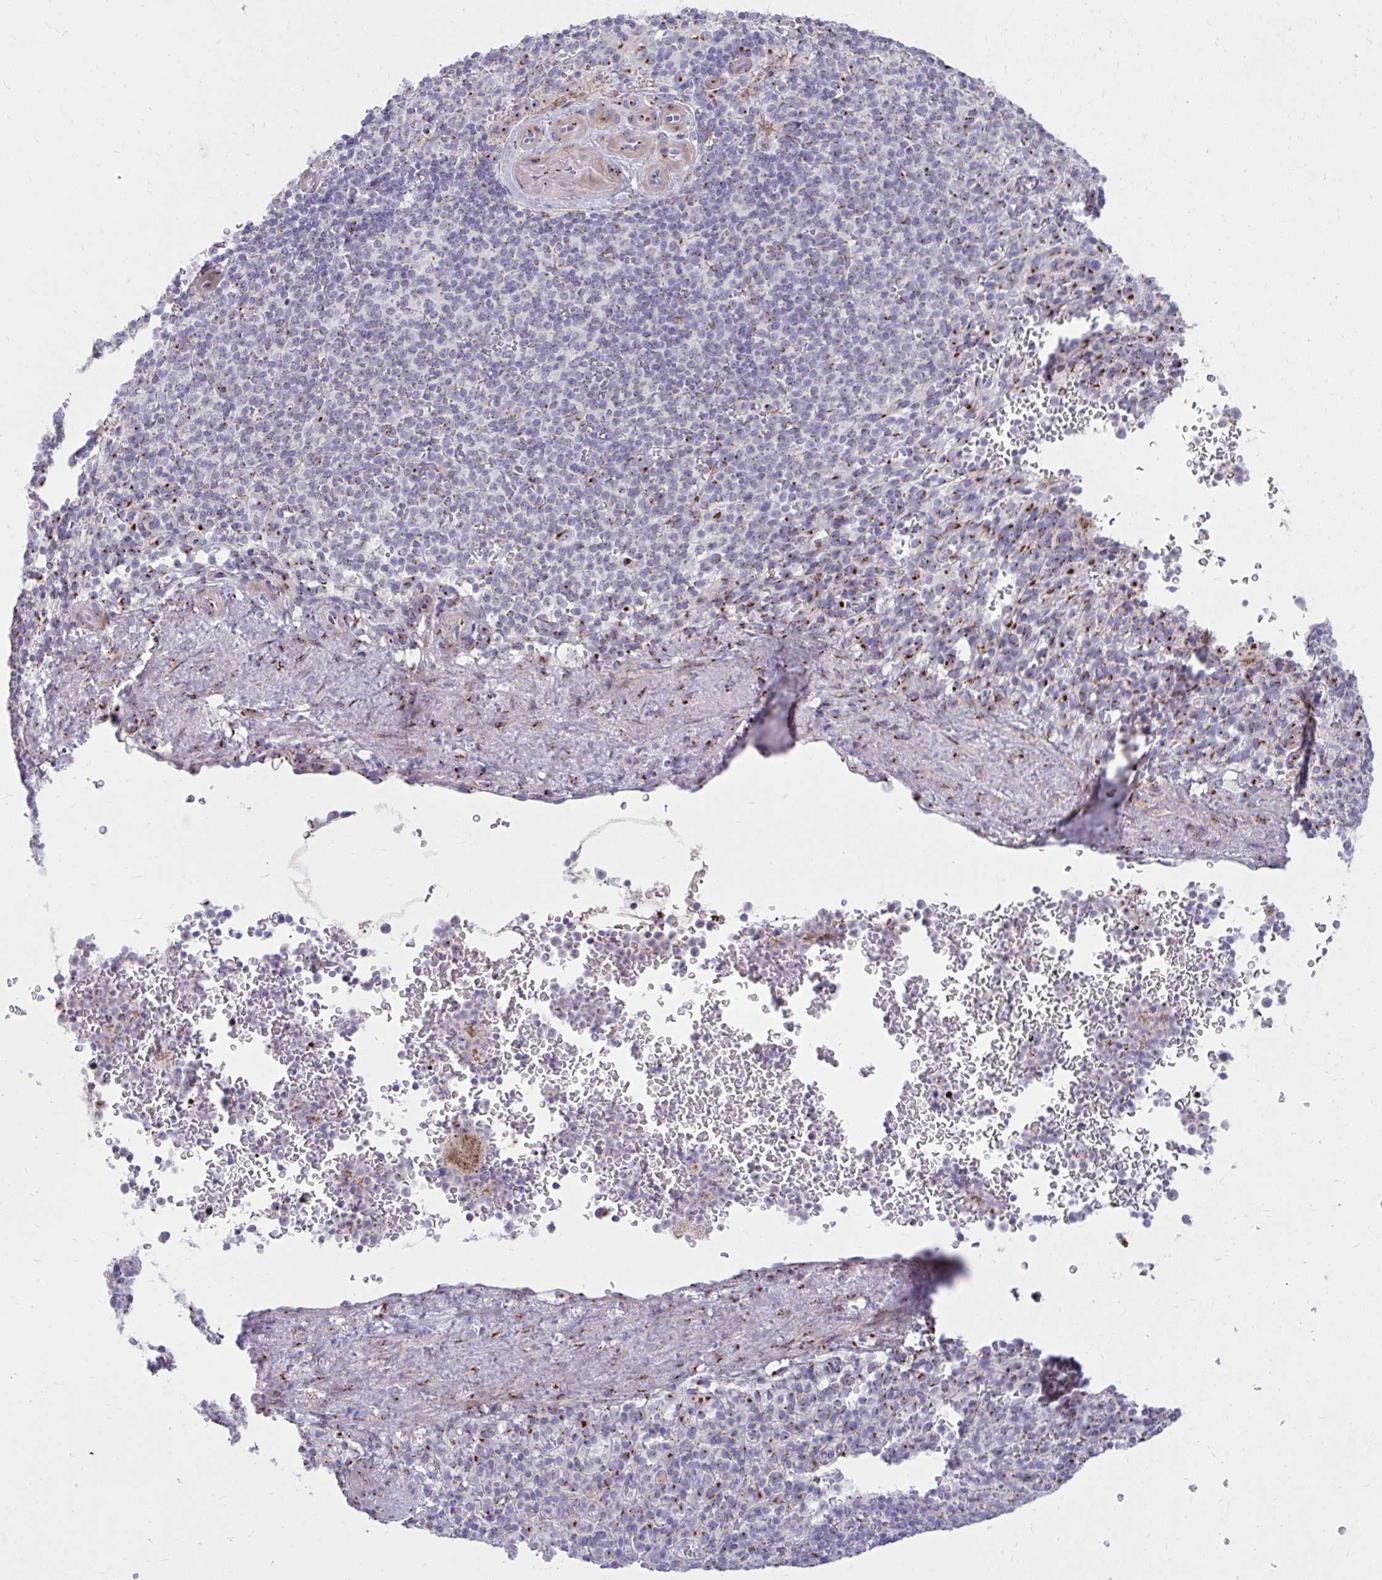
{"staining": {"intensity": "strong", "quantity": "<25%", "location": "cytoplasmic/membranous"}, "tissue": "spleen", "cell_type": "Cells in red pulp", "image_type": "normal", "snomed": [{"axis": "morphology", "description": "Normal tissue, NOS"}, {"axis": "topography", "description": "Spleen"}], "caption": "Normal spleen shows strong cytoplasmic/membranous expression in about <25% of cells in red pulp.", "gene": "RAB6A", "patient": {"sex": "female", "age": 74}}